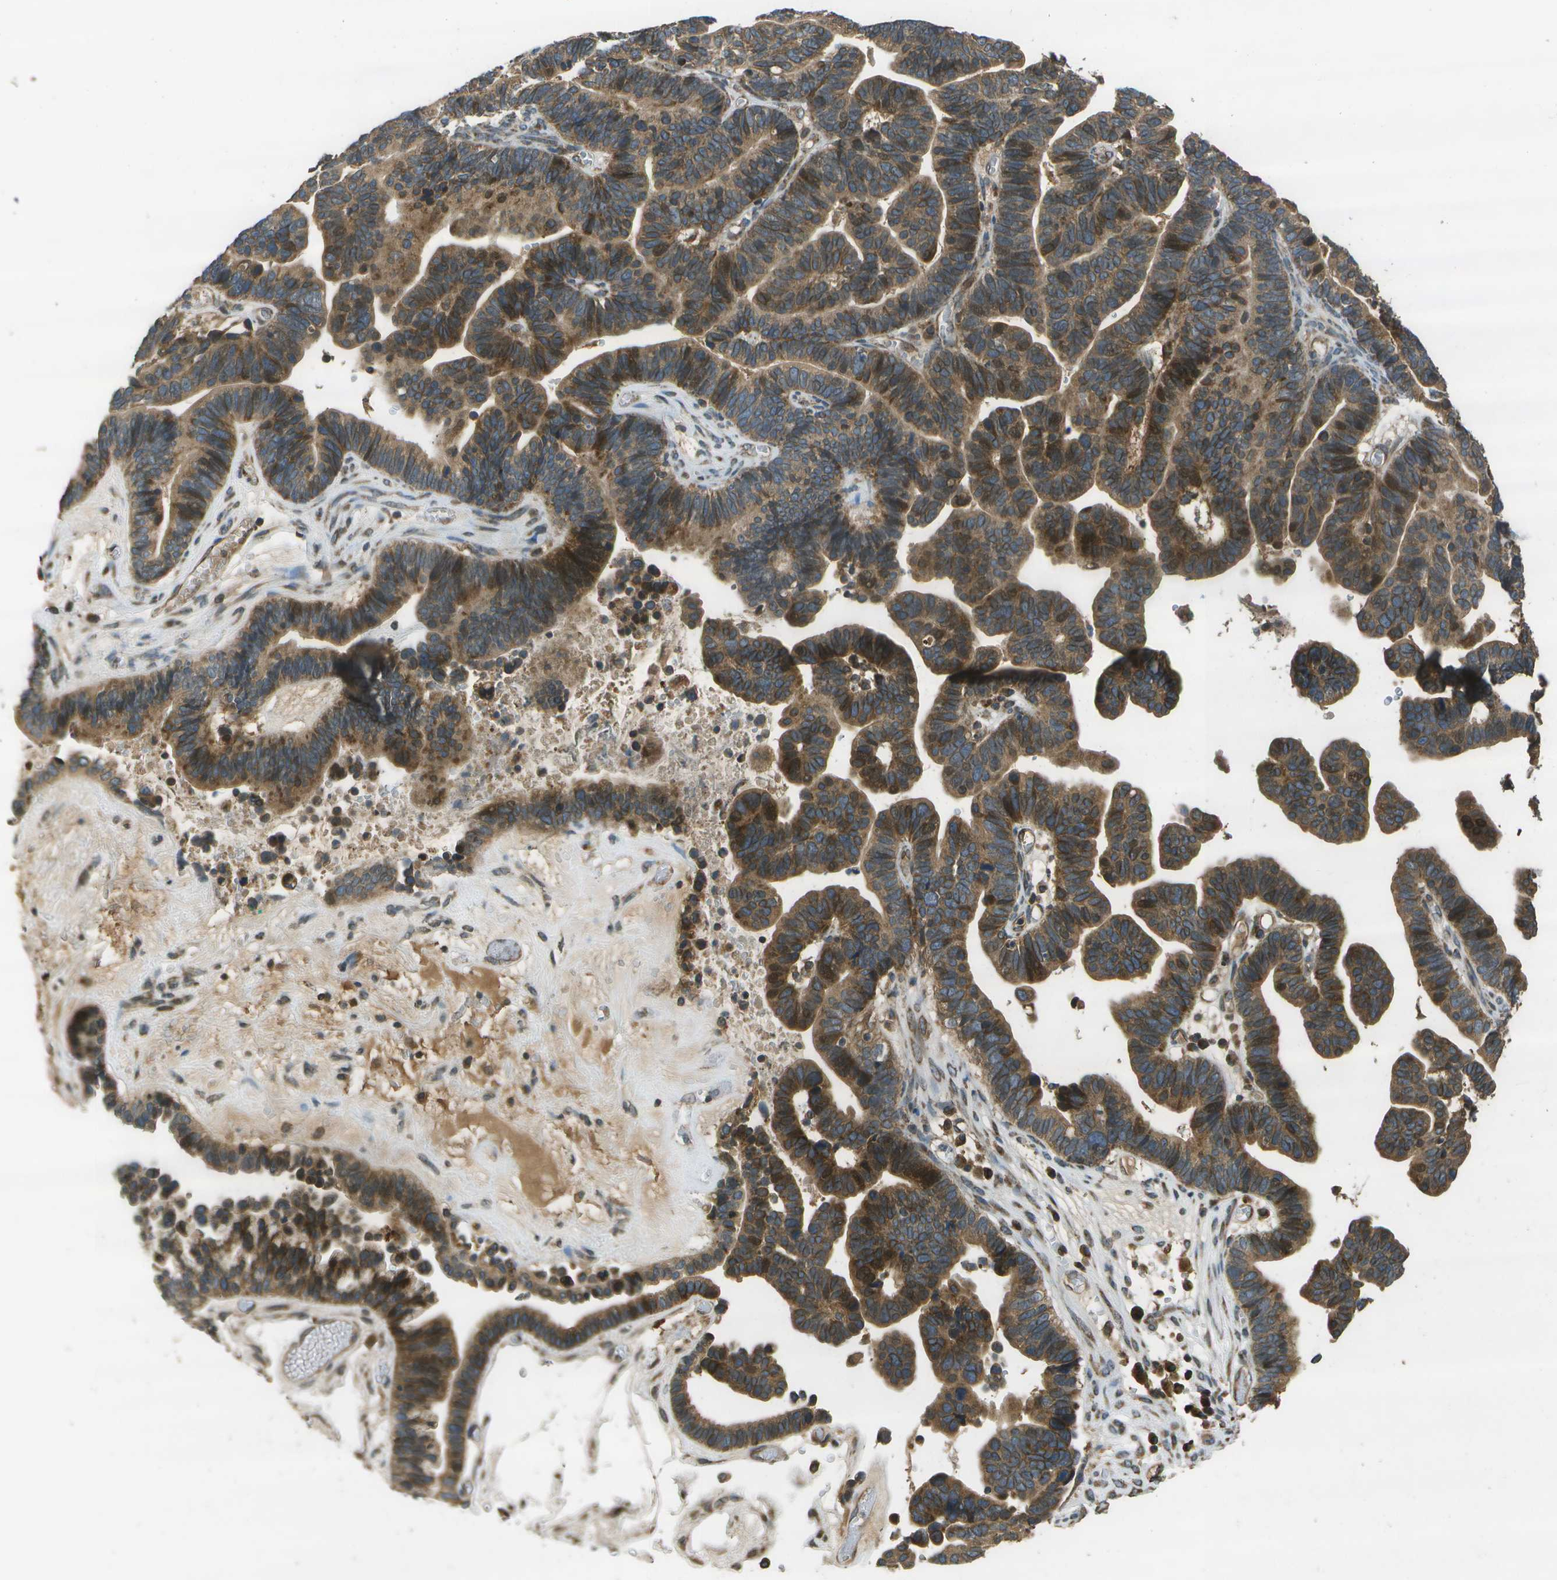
{"staining": {"intensity": "moderate", "quantity": ">75%", "location": "cytoplasmic/membranous"}, "tissue": "ovarian cancer", "cell_type": "Tumor cells", "image_type": "cancer", "snomed": [{"axis": "morphology", "description": "Cystadenocarcinoma, serous, NOS"}, {"axis": "topography", "description": "Ovary"}], "caption": "Ovarian serous cystadenocarcinoma stained with DAB (3,3'-diaminobenzidine) immunohistochemistry (IHC) displays medium levels of moderate cytoplasmic/membranous positivity in about >75% of tumor cells. (Brightfield microscopy of DAB IHC at high magnification).", "gene": "HFE", "patient": {"sex": "female", "age": 56}}